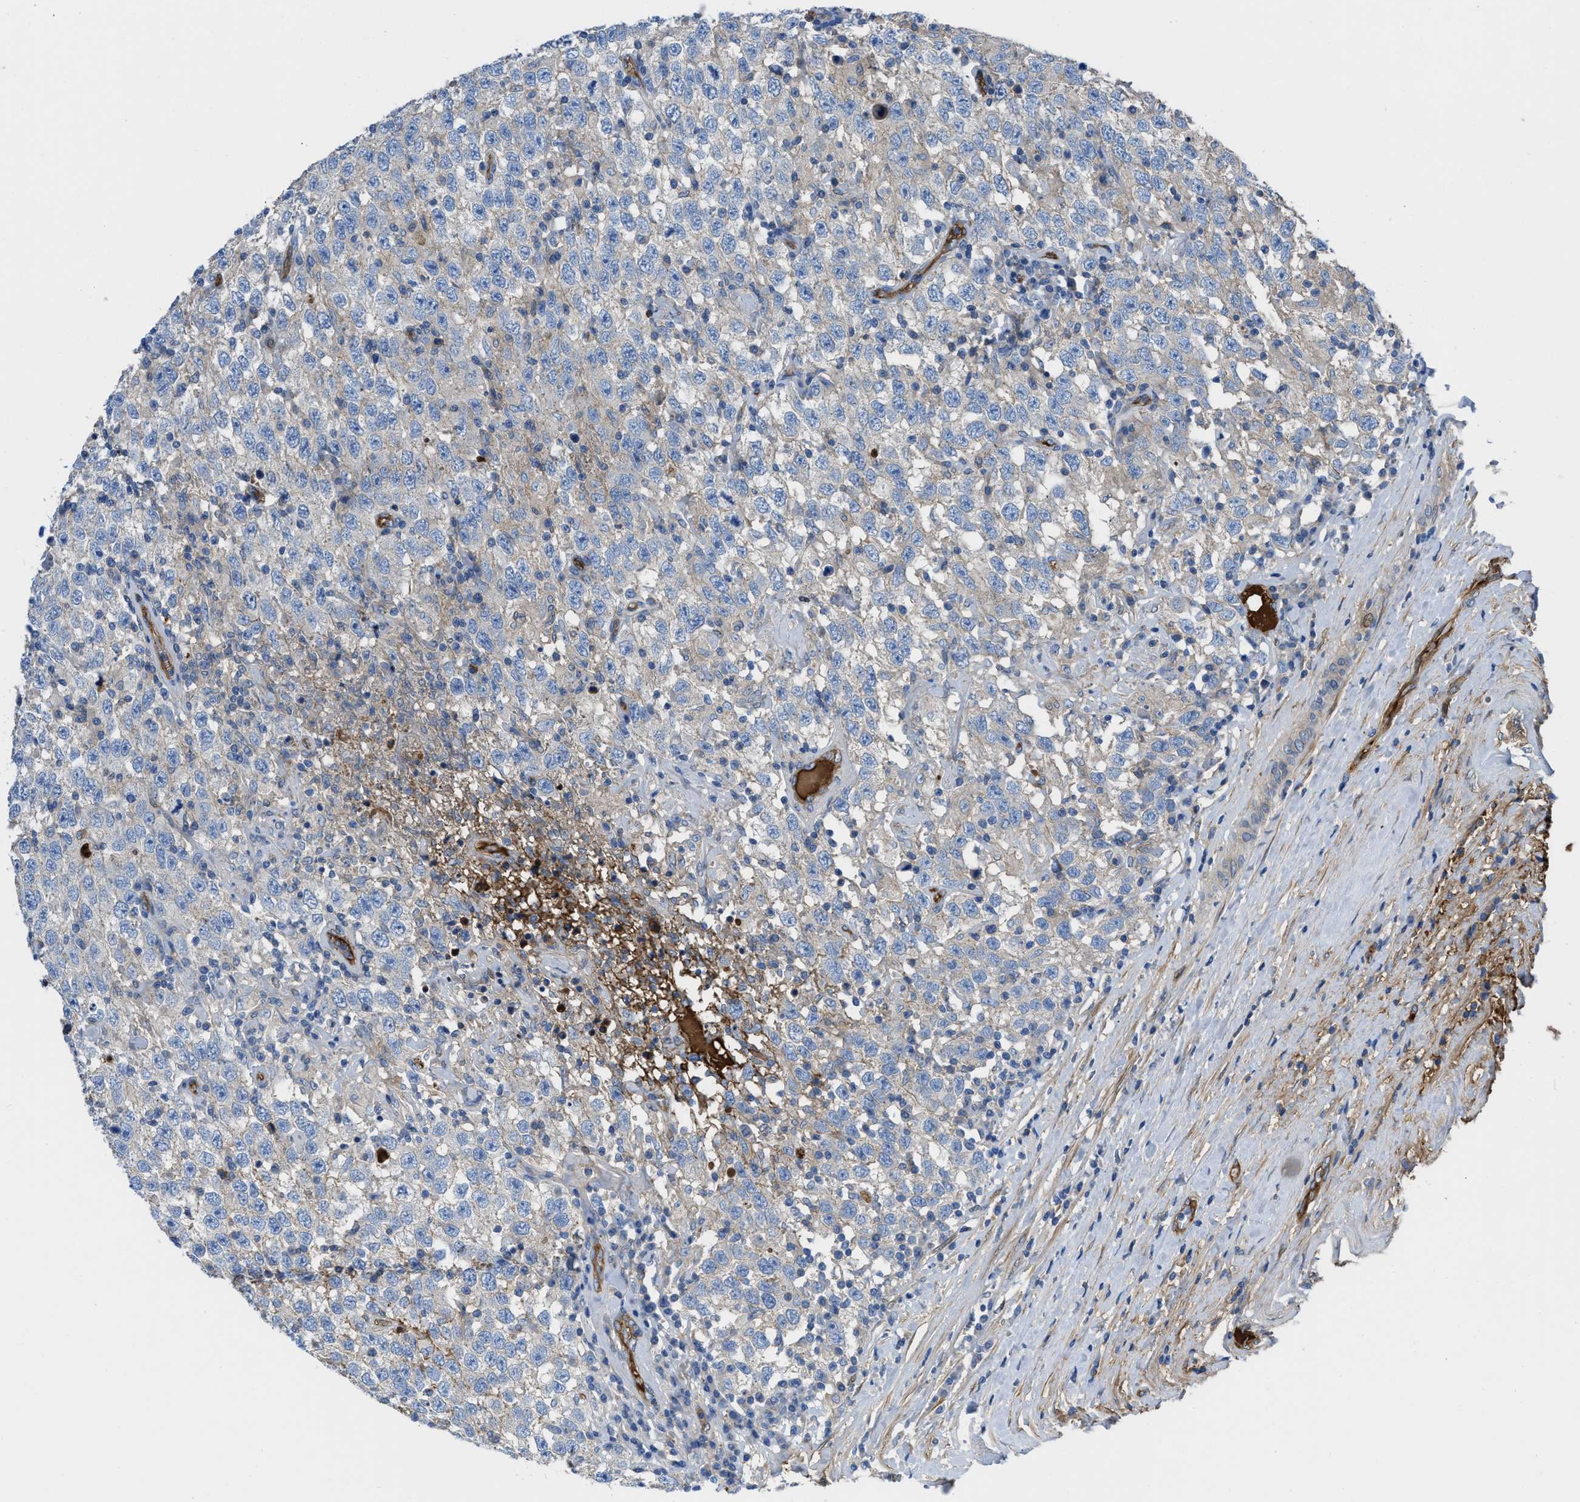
{"staining": {"intensity": "negative", "quantity": "none", "location": "none"}, "tissue": "testis cancer", "cell_type": "Tumor cells", "image_type": "cancer", "snomed": [{"axis": "morphology", "description": "Seminoma, NOS"}, {"axis": "topography", "description": "Testis"}], "caption": "Immunohistochemistry of seminoma (testis) shows no staining in tumor cells.", "gene": "TRIOBP", "patient": {"sex": "male", "age": 41}}